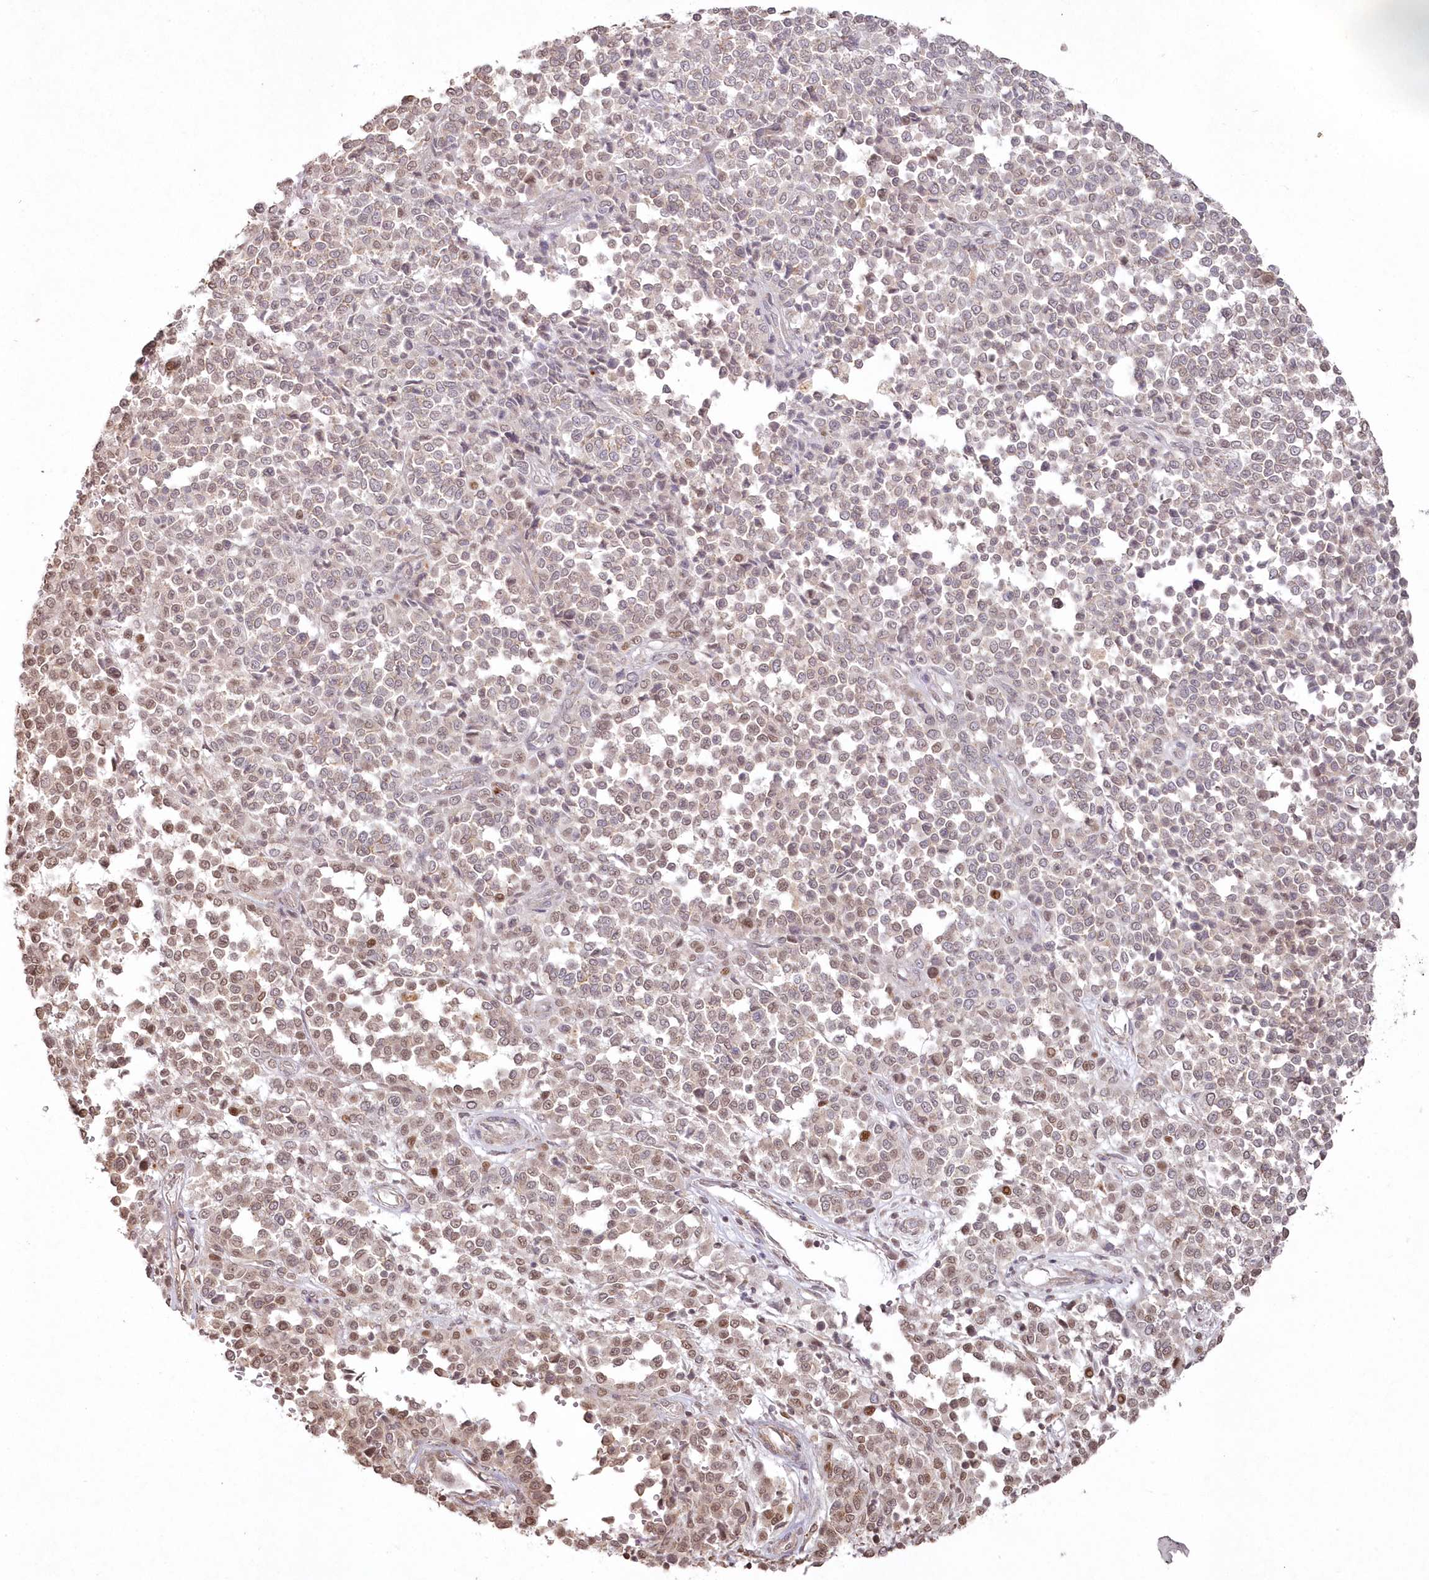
{"staining": {"intensity": "moderate", "quantity": ">75%", "location": "nuclear"}, "tissue": "melanoma", "cell_type": "Tumor cells", "image_type": "cancer", "snomed": [{"axis": "morphology", "description": "Malignant melanoma, Metastatic site"}, {"axis": "topography", "description": "Pancreas"}], "caption": "A medium amount of moderate nuclear positivity is seen in about >75% of tumor cells in malignant melanoma (metastatic site) tissue. The staining is performed using DAB brown chromogen to label protein expression. The nuclei are counter-stained blue using hematoxylin.", "gene": "ARSB", "patient": {"sex": "female", "age": 30}}